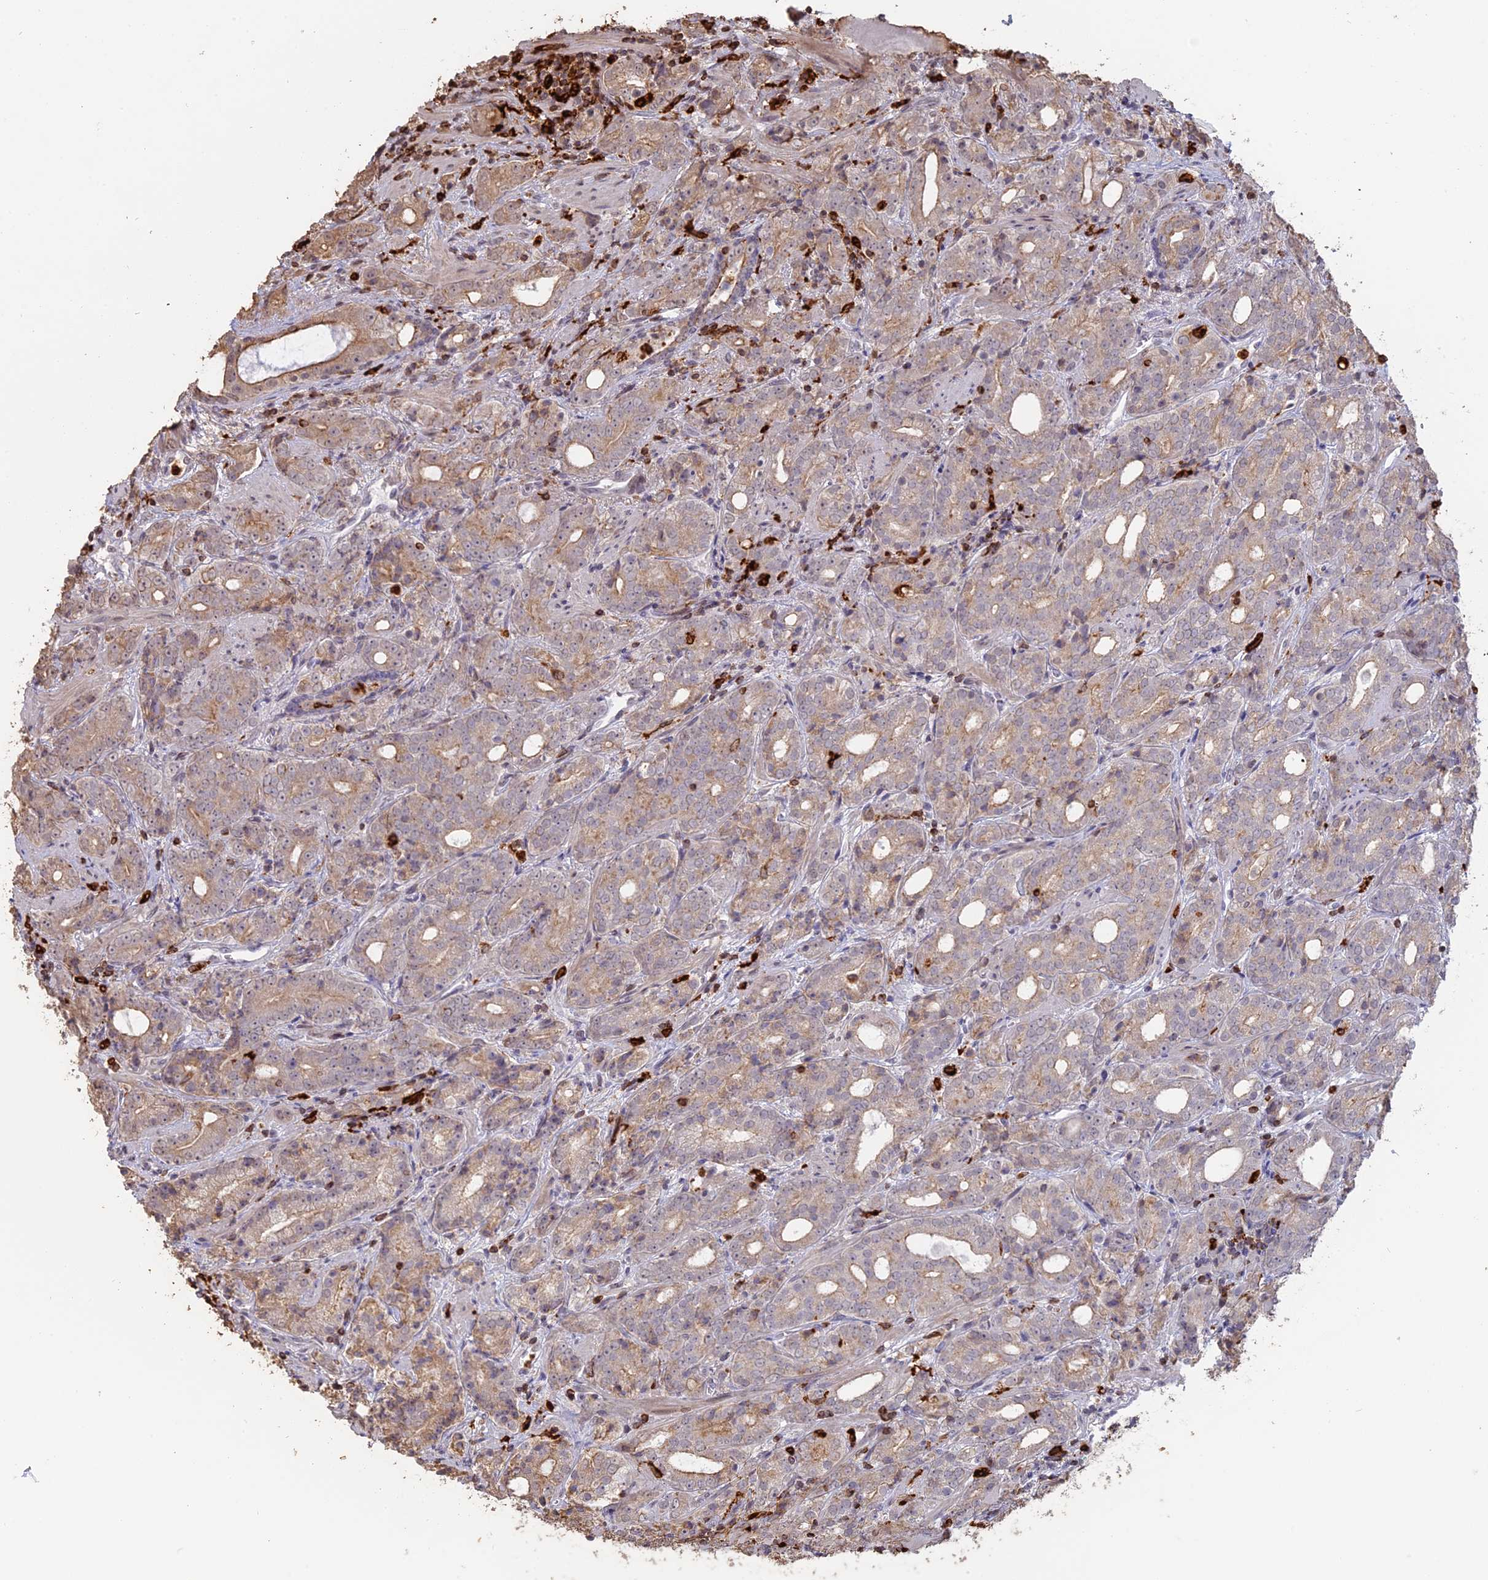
{"staining": {"intensity": "weak", "quantity": "25%-75%", "location": "cytoplasmic/membranous"}, "tissue": "prostate cancer", "cell_type": "Tumor cells", "image_type": "cancer", "snomed": [{"axis": "morphology", "description": "Adenocarcinoma, High grade"}, {"axis": "topography", "description": "Prostate"}], "caption": "Prostate adenocarcinoma (high-grade) stained with a protein marker reveals weak staining in tumor cells.", "gene": "APOBR", "patient": {"sex": "male", "age": 64}}